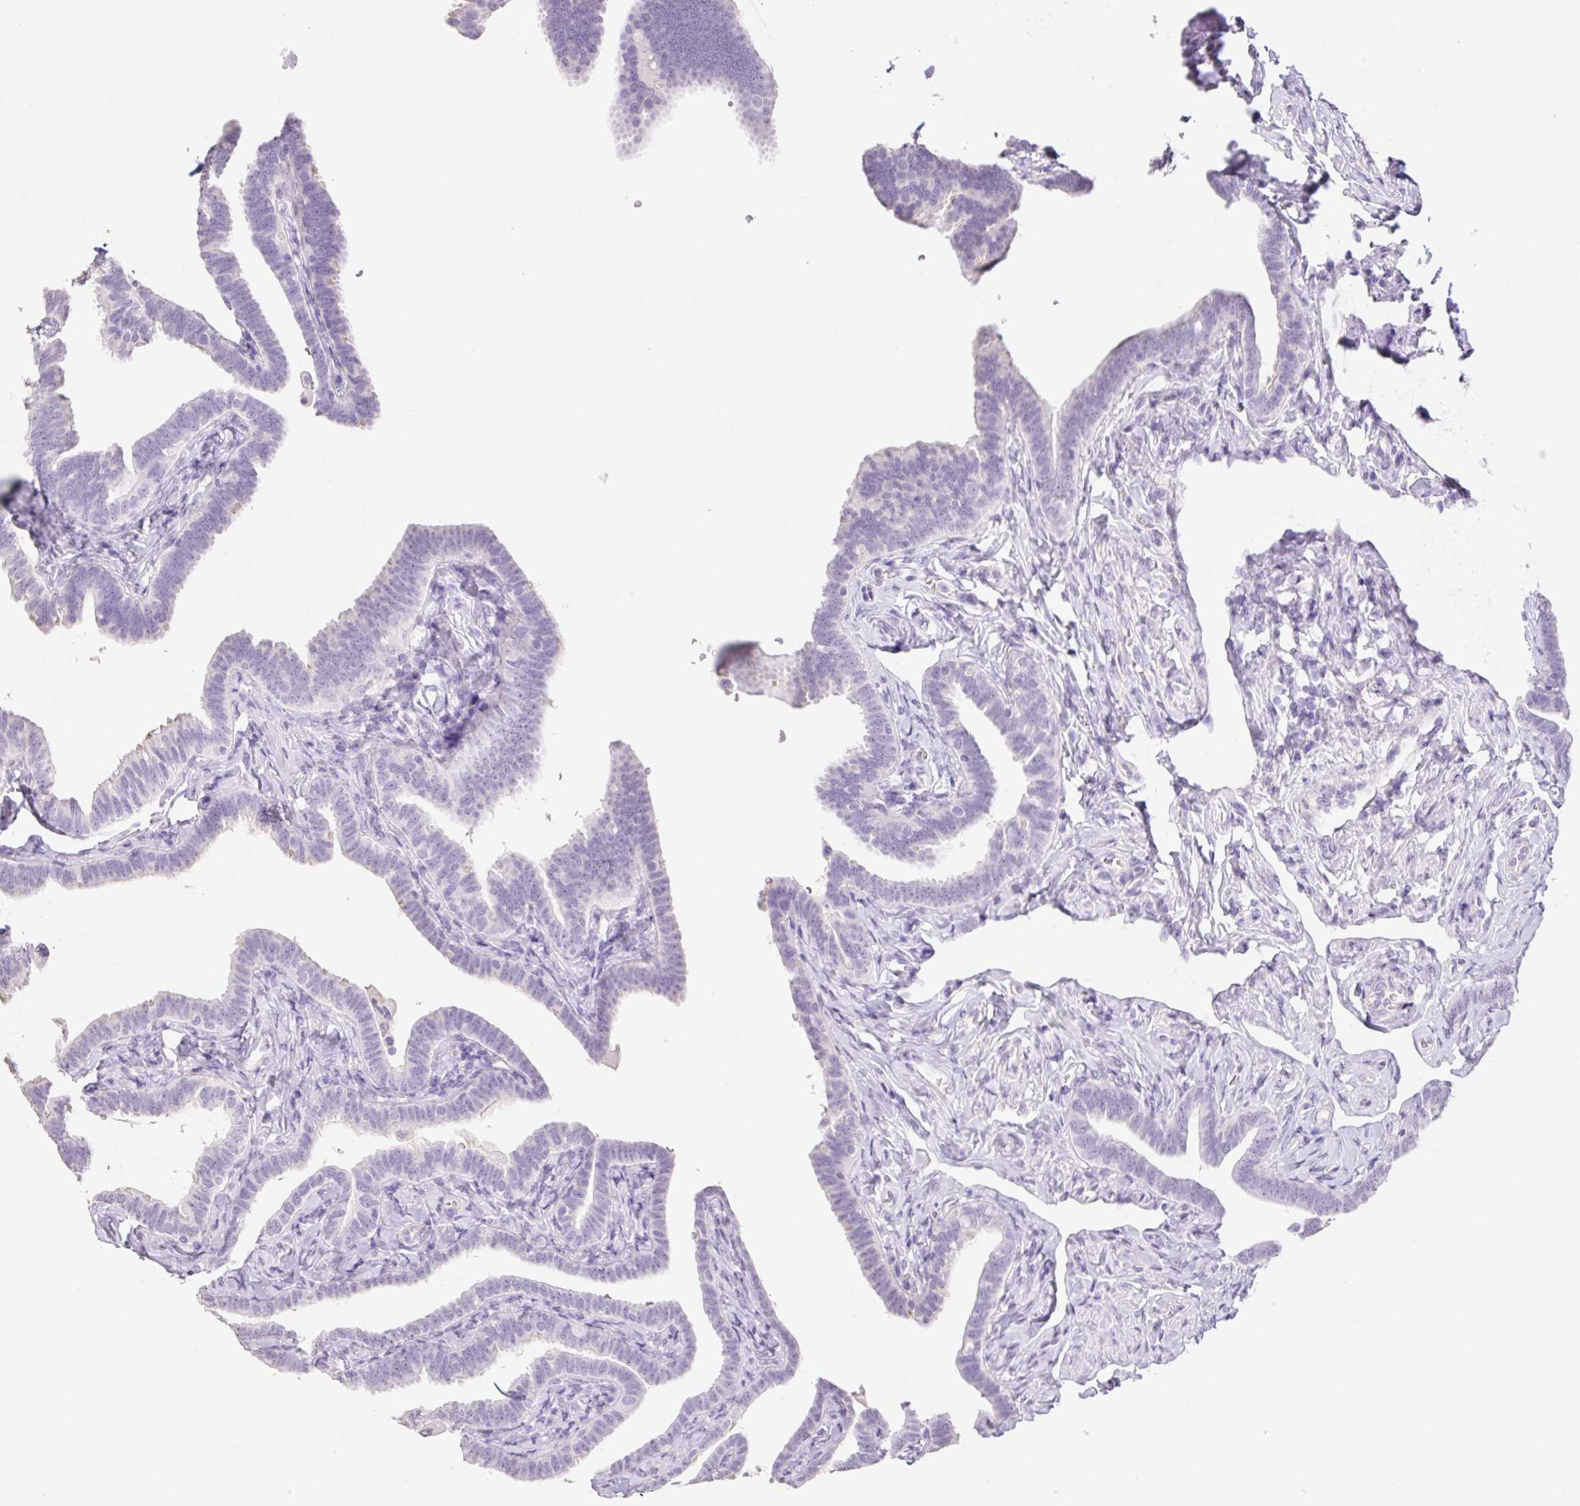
{"staining": {"intensity": "moderate", "quantity": "<25%", "location": "cytoplasmic/membranous"}, "tissue": "fallopian tube", "cell_type": "Glandular cells", "image_type": "normal", "snomed": [{"axis": "morphology", "description": "Normal tissue, NOS"}, {"axis": "topography", "description": "Fallopian tube"}], "caption": "The histopathology image exhibits staining of unremarkable fallopian tube, revealing moderate cytoplasmic/membranous protein expression (brown color) within glandular cells. The protein is shown in brown color, while the nuclei are stained blue.", "gene": "HCRTR2", "patient": {"sex": "female", "age": 69}}